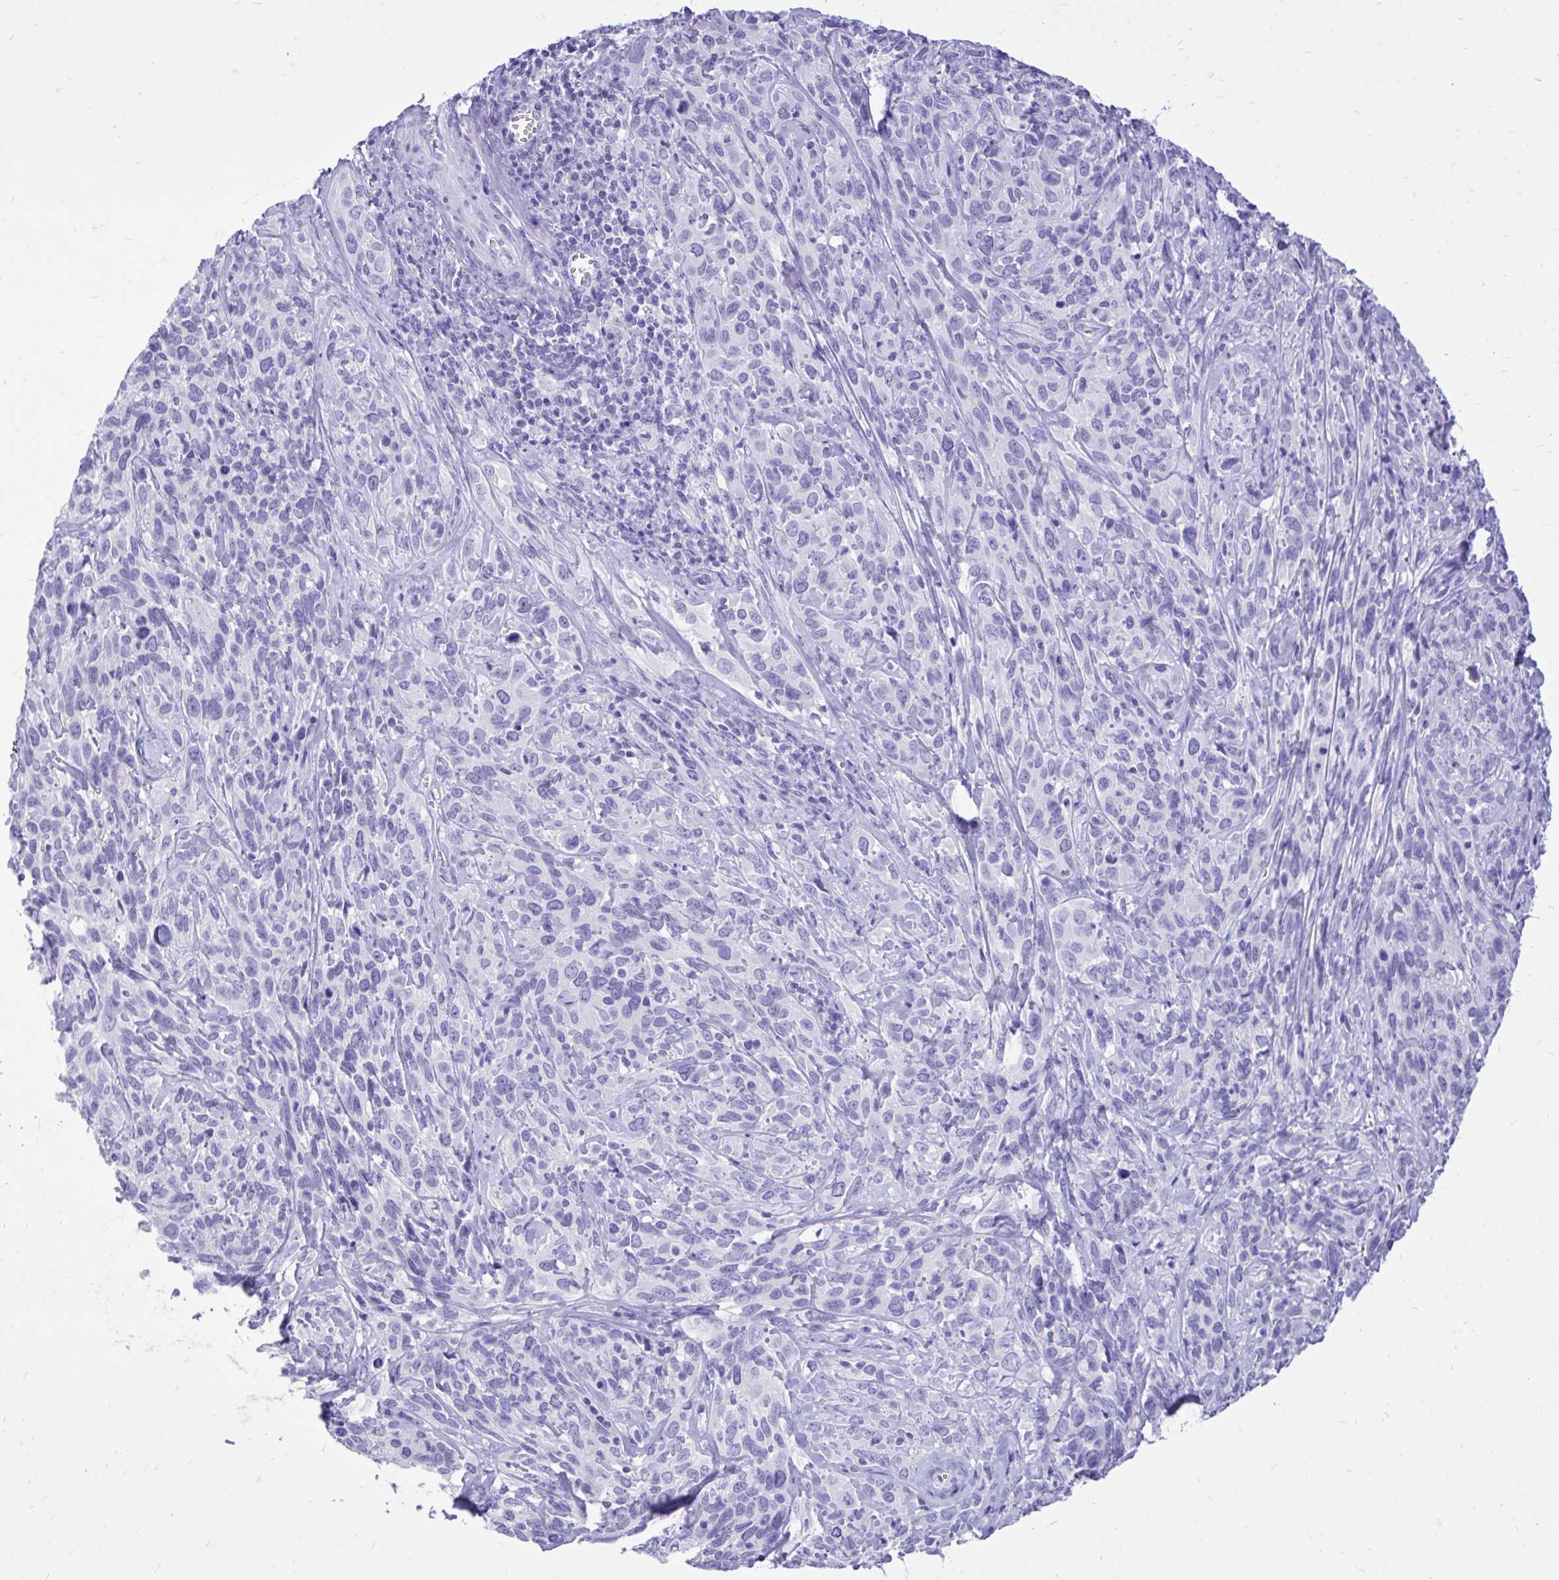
{"staining": {"intensity": "negative", "quantity": "none", "location": "none"}, "tissue": "cervical cancer", "cell_type": "Tumor cells", "image_type": "cancer", "snomed": [{"axis": "morphology", "description": "Normal tissue, NOS"}, {"axis": "morphology", "description": "Squamous cell carcinoma, NOS"}, {"axis": "topography", "description": "Cervix"}], "caption": "Tumor cells show no significant staining in squamous cell carcinoma (cervical). The staining is performed using DAB (3,3'-diaminobenzidine) brown chromogen with nuclei counter-stained in using hematoxylin.", "gene": "MON1A", "patient": {"sex": "female", "age": 51}}